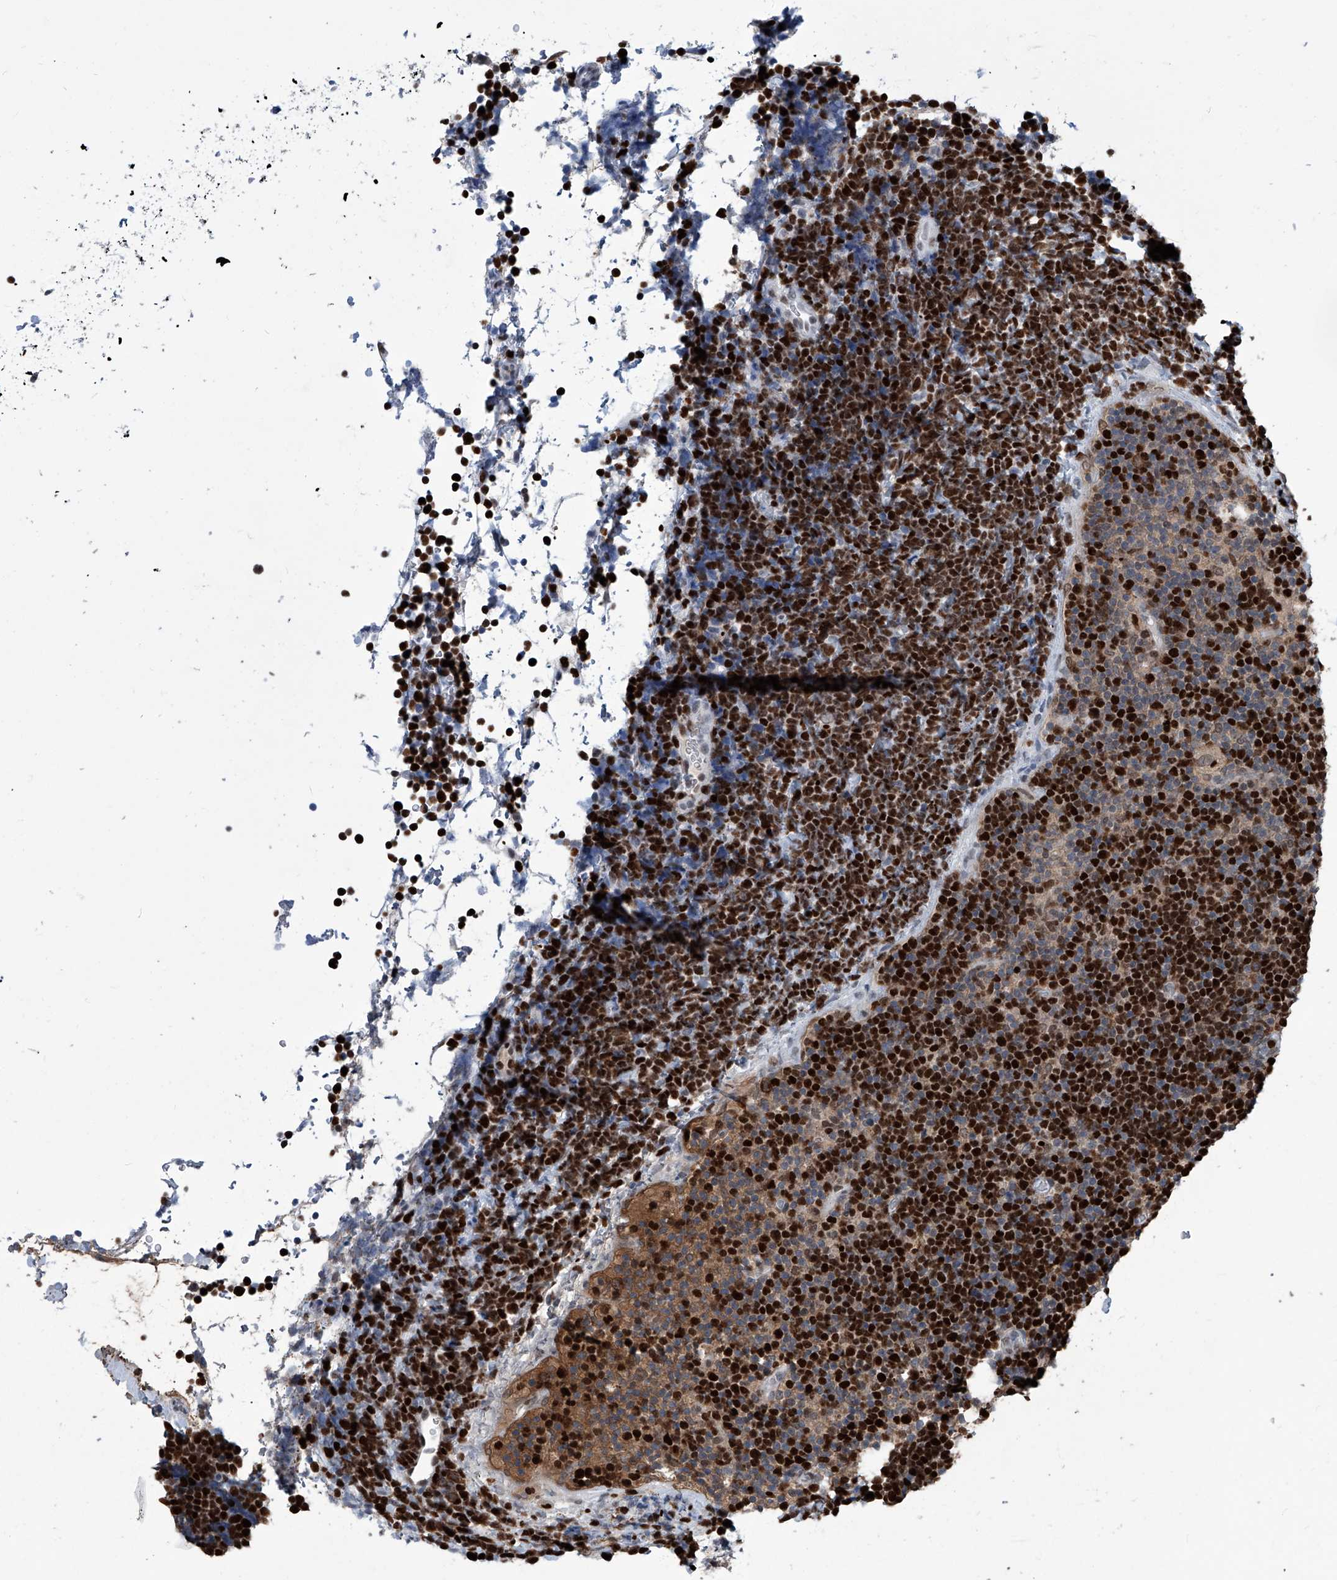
{"staining": {"intensity": "strong", "quantity": ">75%", "location": "nuclear"}, "tissue": "lymphoma", "cell_type": "Tumor cells", "image_type": "cancer", "snomed": [{"axis": "morphology", "description": "Malignant lymphoma, non-Hodgkin's type, High grade"}, {"axis": "topography", "description": "Lymph node"}], "caption": "A brown stain labels strong nuclear staining of a protein in human malignant lymphoma, non-Hodgkin's type (high-grade) tumor cells.", "gene": "PCNA", "patient": {"sex": "male", "age": 13}}